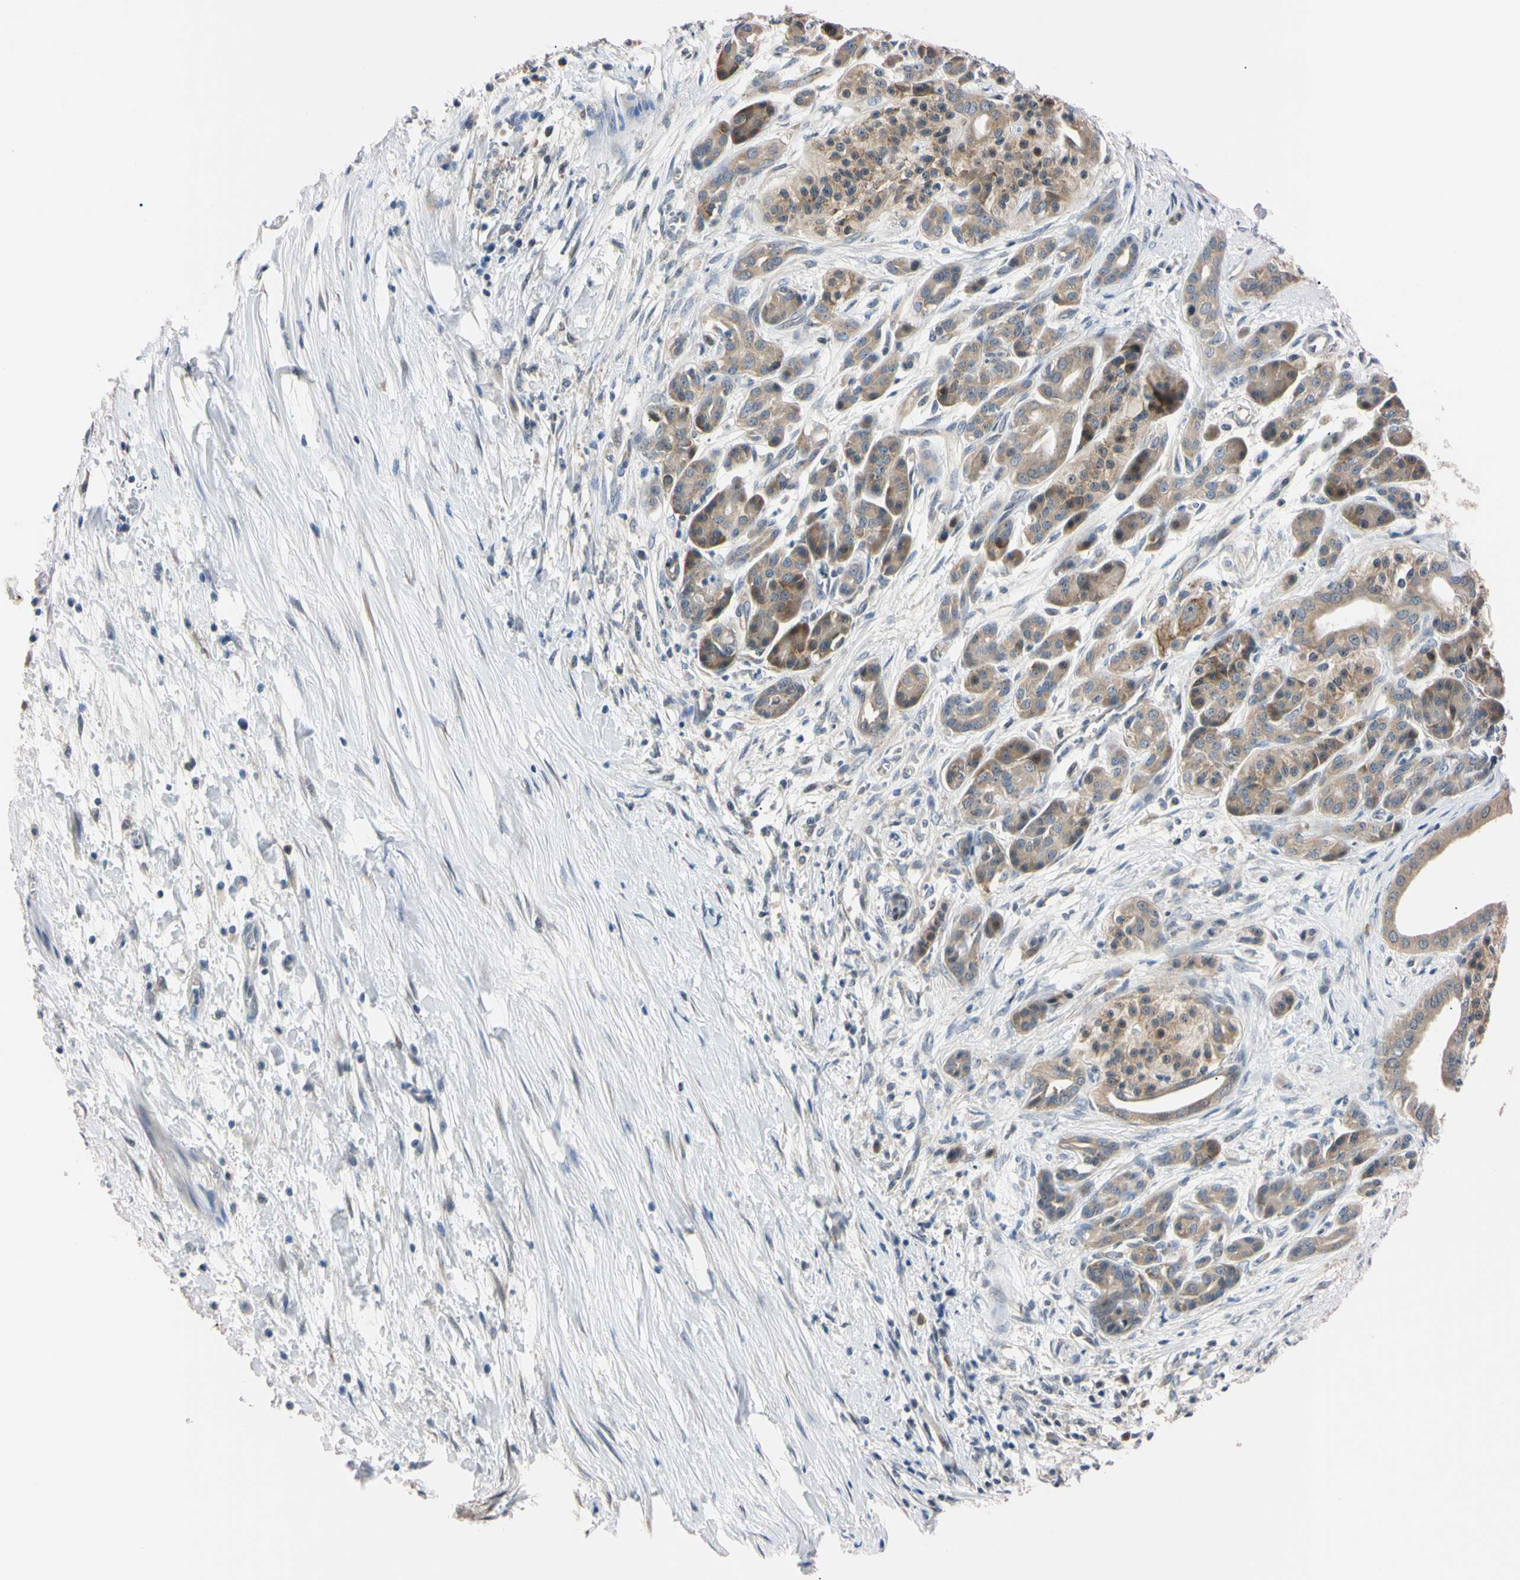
{"staining": {"intensity": "moderate", "quantity": "<25%", "location": "cytoplasmic/membranous"}, "tissue": "pancreatic cancer", "cell_type": "Tumor cells", "image_type": "cancer", "snomed": [{"axis": "morphology", "description": "Adenocarcinoma, NOS"}, {"axis": "topography", "description": "Pancreas"}], "caption": "Immunohistochemical staining of pancreatic adenocarcinoma displays low levels of moderate cytoplasmic/membranous staining in approximately <25% of tumor cells. The protein is stained brown, and the nuclei are stained in blue (DAB IHC with brightfield microscopy, high magnification).", "gene": "RARS1", "patient": {"sex": "male", "age": 59}}